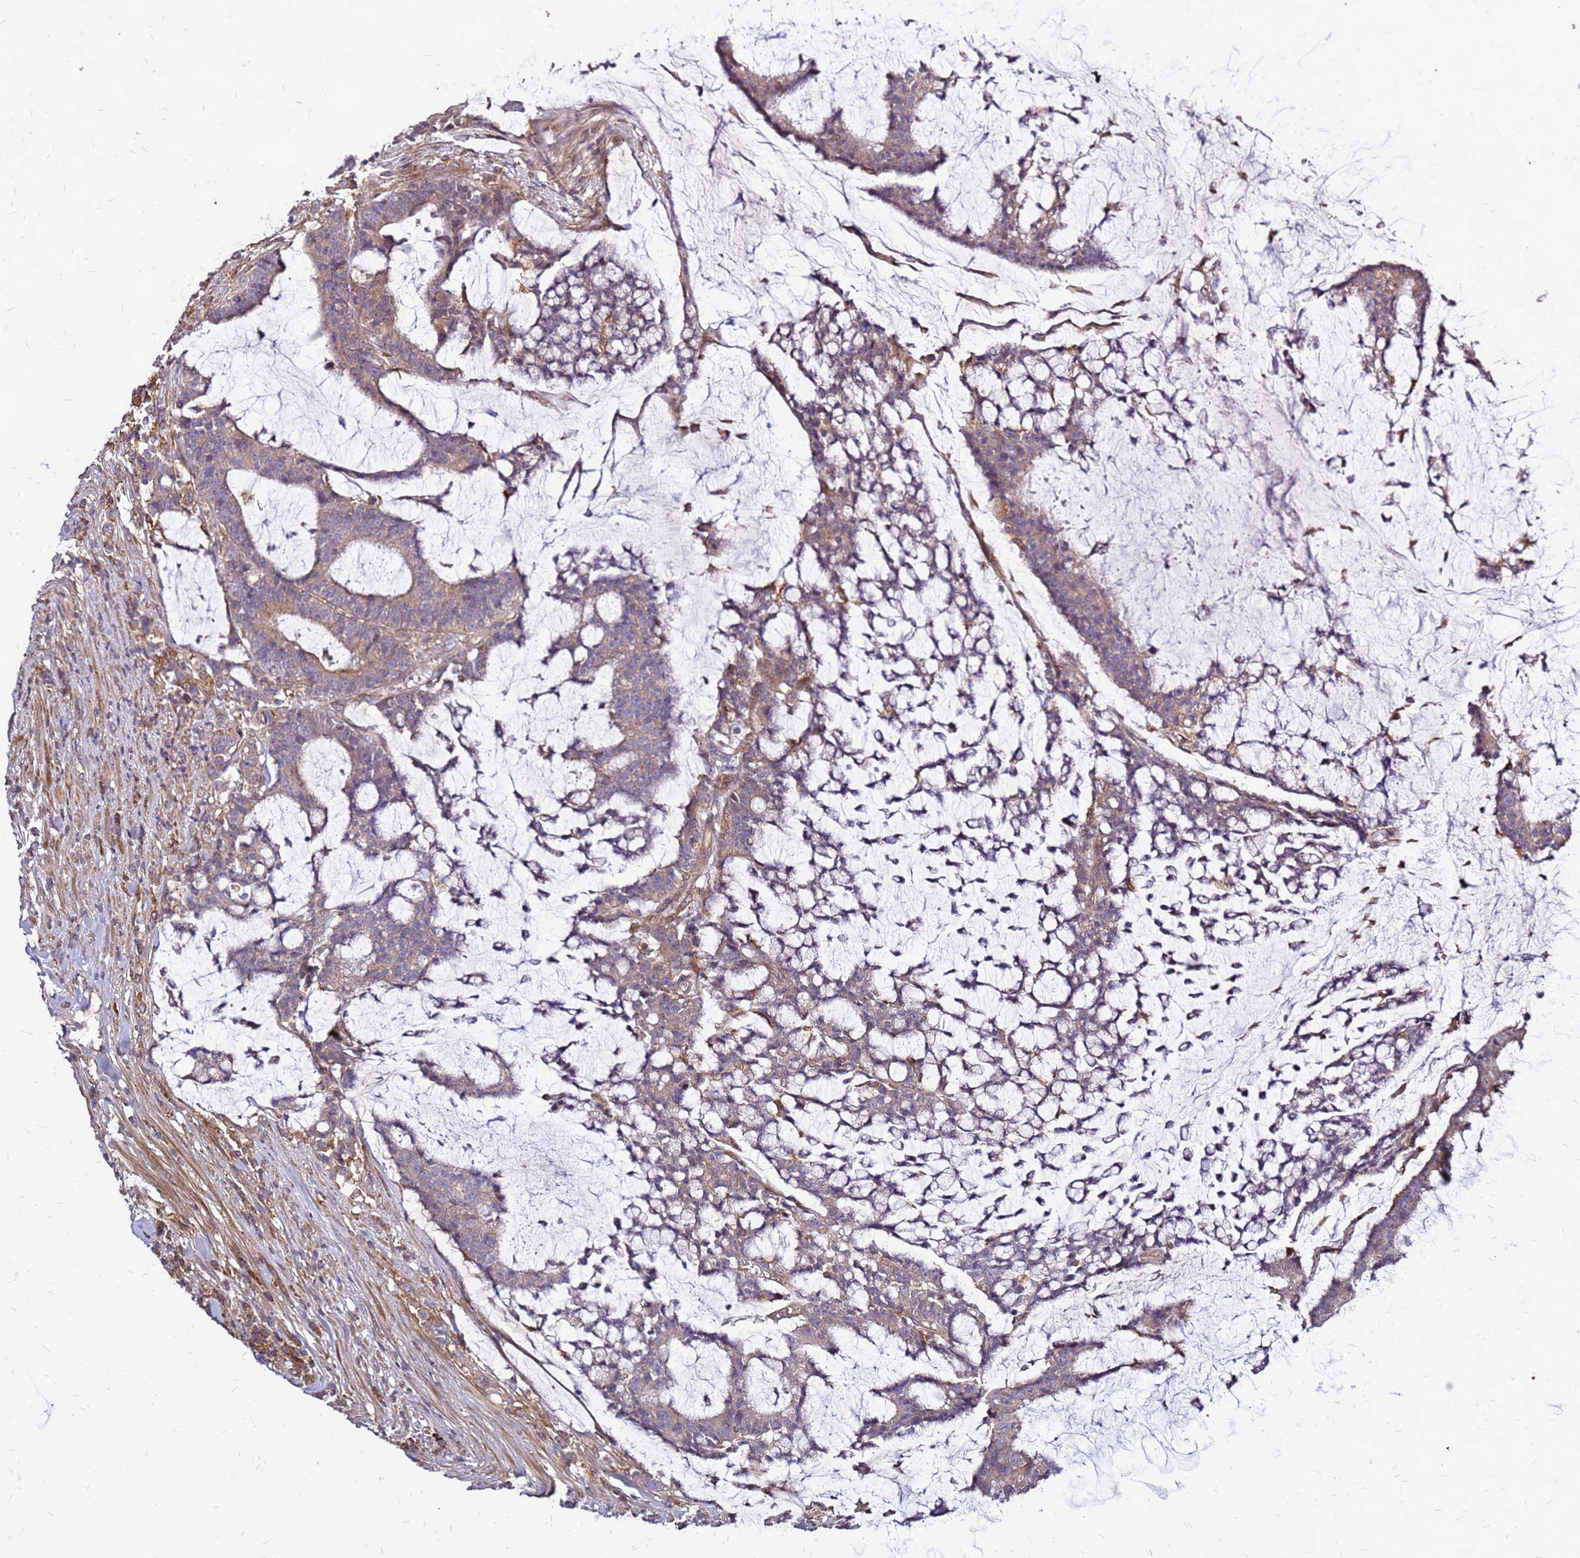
{"staining": {"intensity": "weak", "quantity": "<25%", "location": "cytoplasmic/membranous"}, "tissue": "colorectal cancer", "cell_type": "Tumor cells", "image_type": "cancer", "snomed": [{"axis": "morphology", "description": "Adenocarcinoma, NOS"}, {"axis": "topography", "description": "Colon"}], "caption": "IHC micrograph of neoplastic tissue: human adenocarcinoma (colorectal) stained with DAB demonstrates no significant protein expression in tumor cells.", "gene": "CYBC1", "patient": {"sex": "female", "age": 84}}